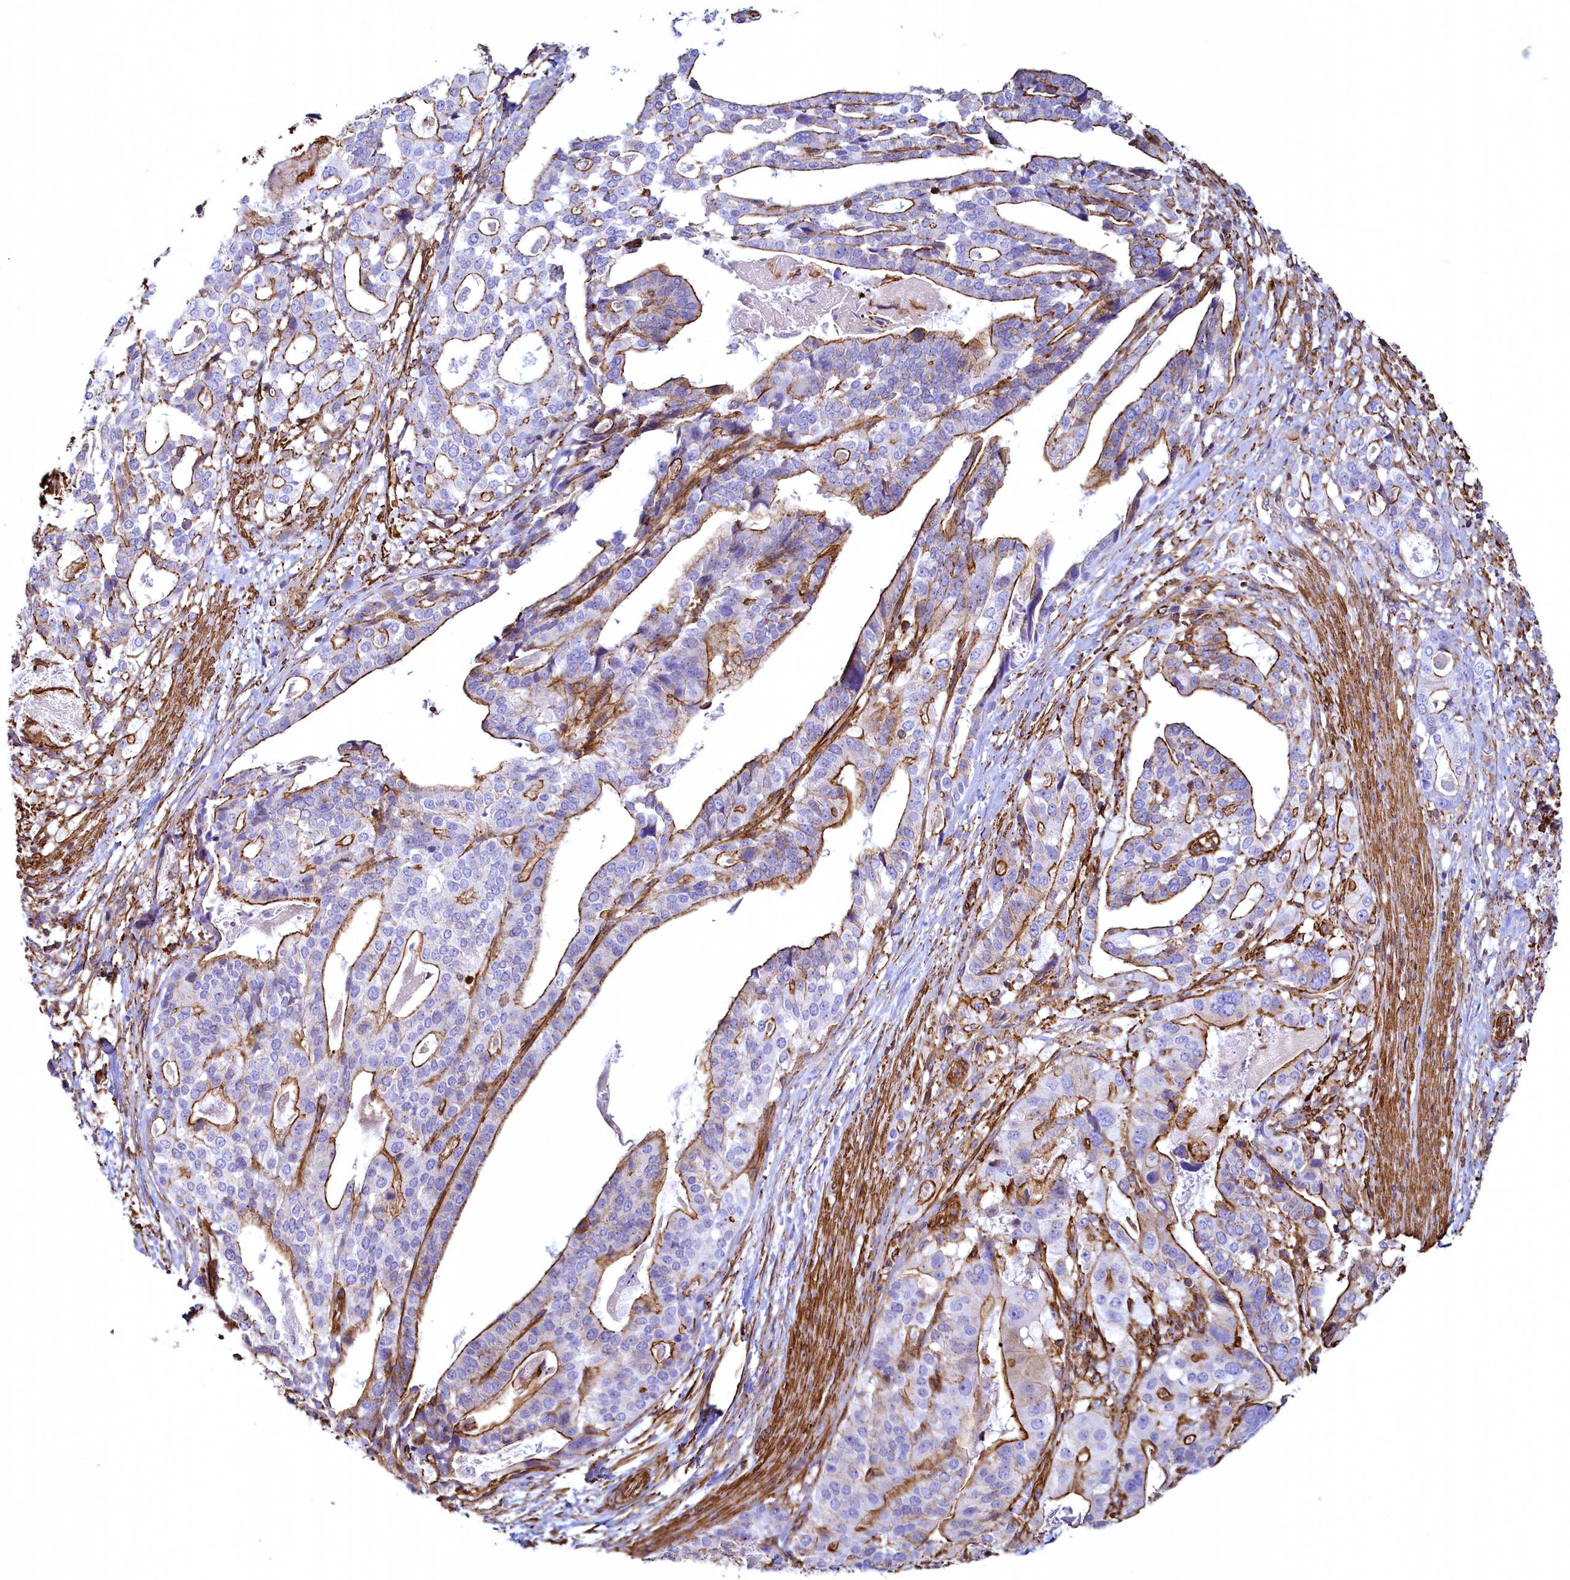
{"staining": {"intensity": "strong", "quantity": "25%-75%", "location": "cytoplasmic/membranous"}, "tissue": "stomach cancer", "cell_type": "Tumor cells", "image_type": "cancer", "snomed": [{"axis": "morphology", "description": "Adenocarcinoma, NOS"}, {"axis": "topography", "description": "Stomach"}], "caption": "An immunohistochemistry histopathology image of neoplastic tissue is shown. Protein staining in brown shows strong cytoplasmic/membranous positivity in stomach cancer (adenocarcinoma) within tumor cells.", "gene": "THBS1", "patient": {"sex": "male", "age": 48}}